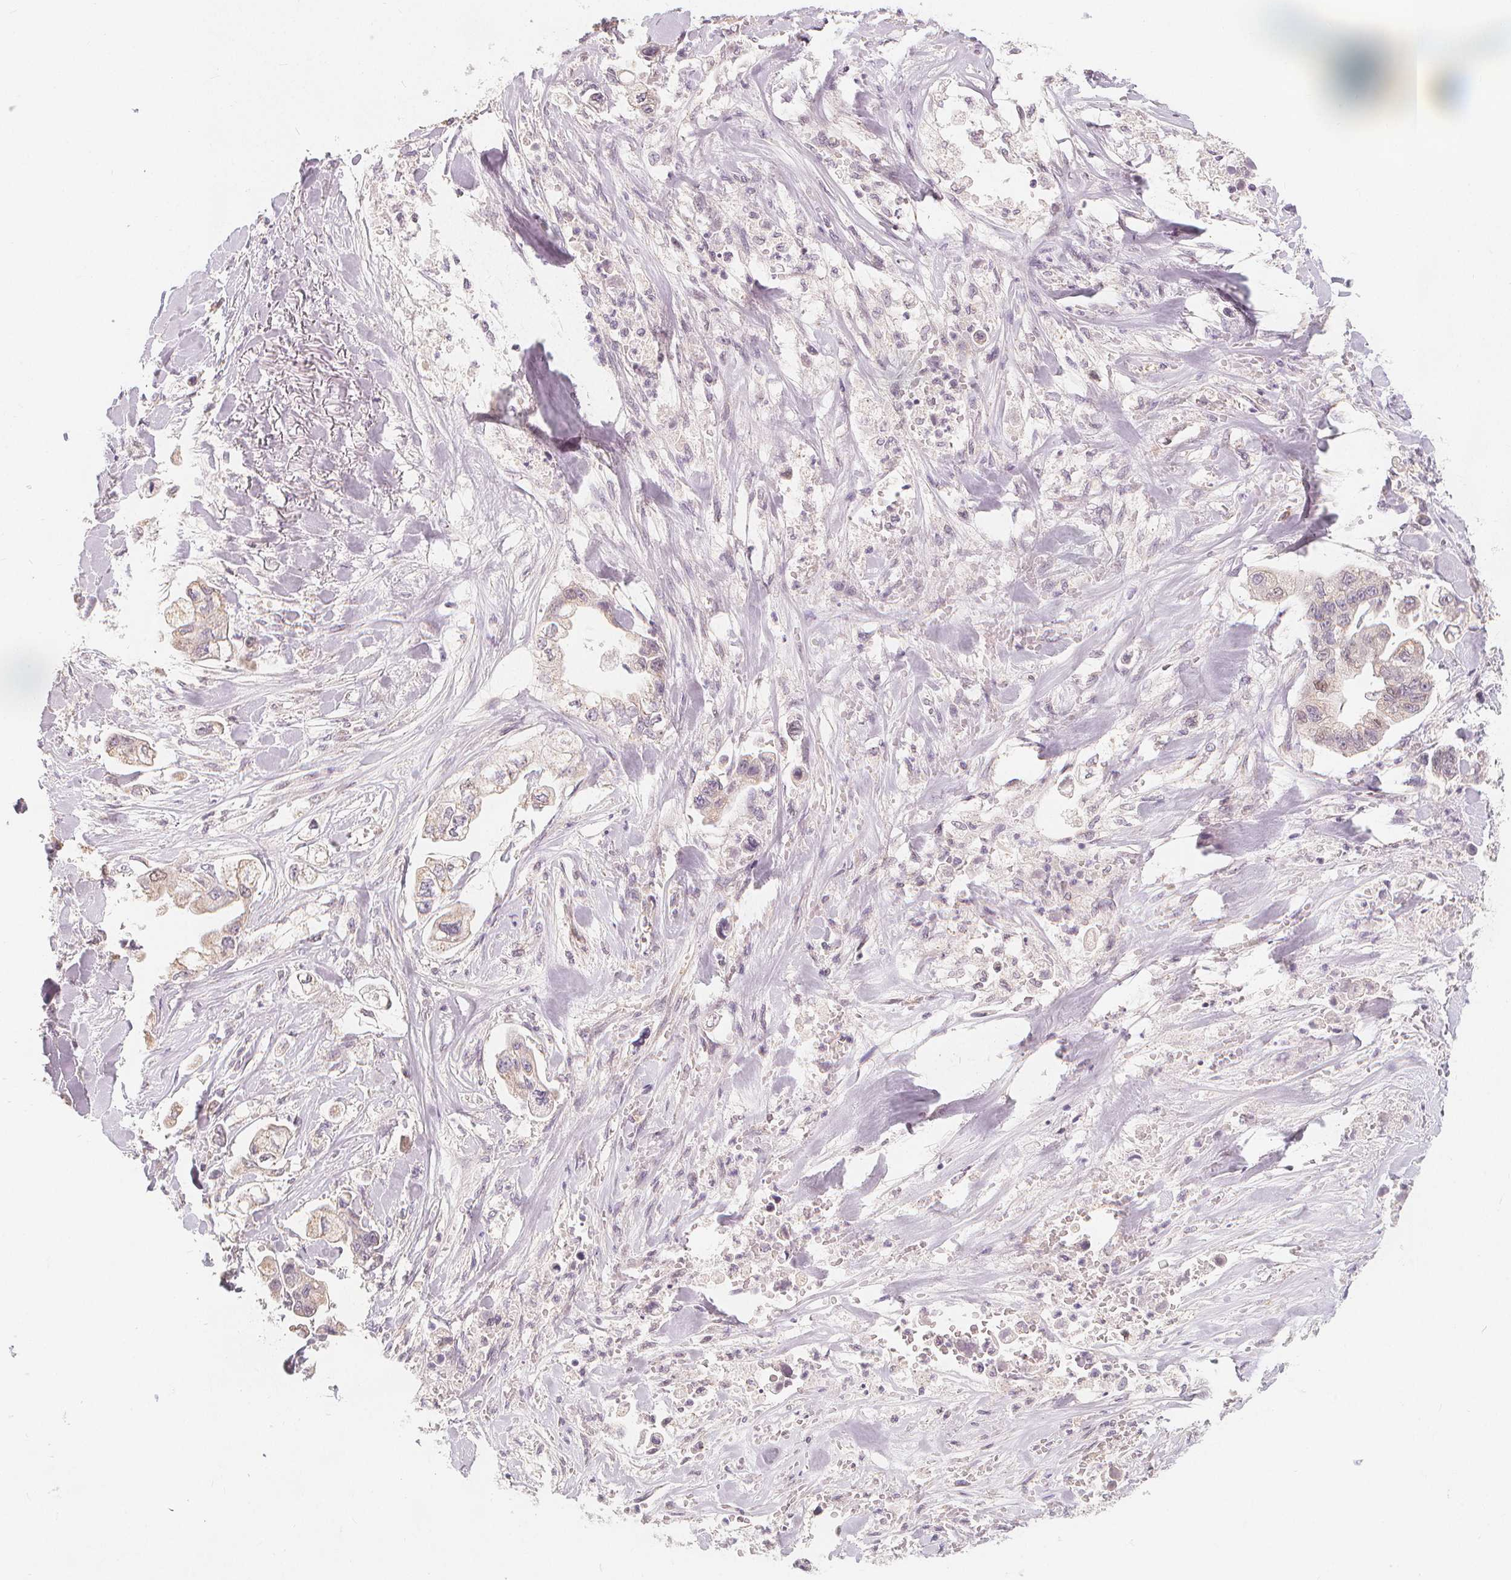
{"staining": {"intensity": "negative", "quantity": "none", "location": "none"}, "tissue": "stomach cancer", "cell_type": "Tumor cells", "image_type": "cancer", "snomed": [{"axis": "morphology", "description": "Adenocarcinoma, NOS"}, {"axis": "topography", "description": "Stomach"}], "caption": "Immunohistochemical staining of human stomach cancer exhibits no significant staining in tumor cells.", "gene": "TIPIN", "patient": {"sex": "male", "age": 62}}